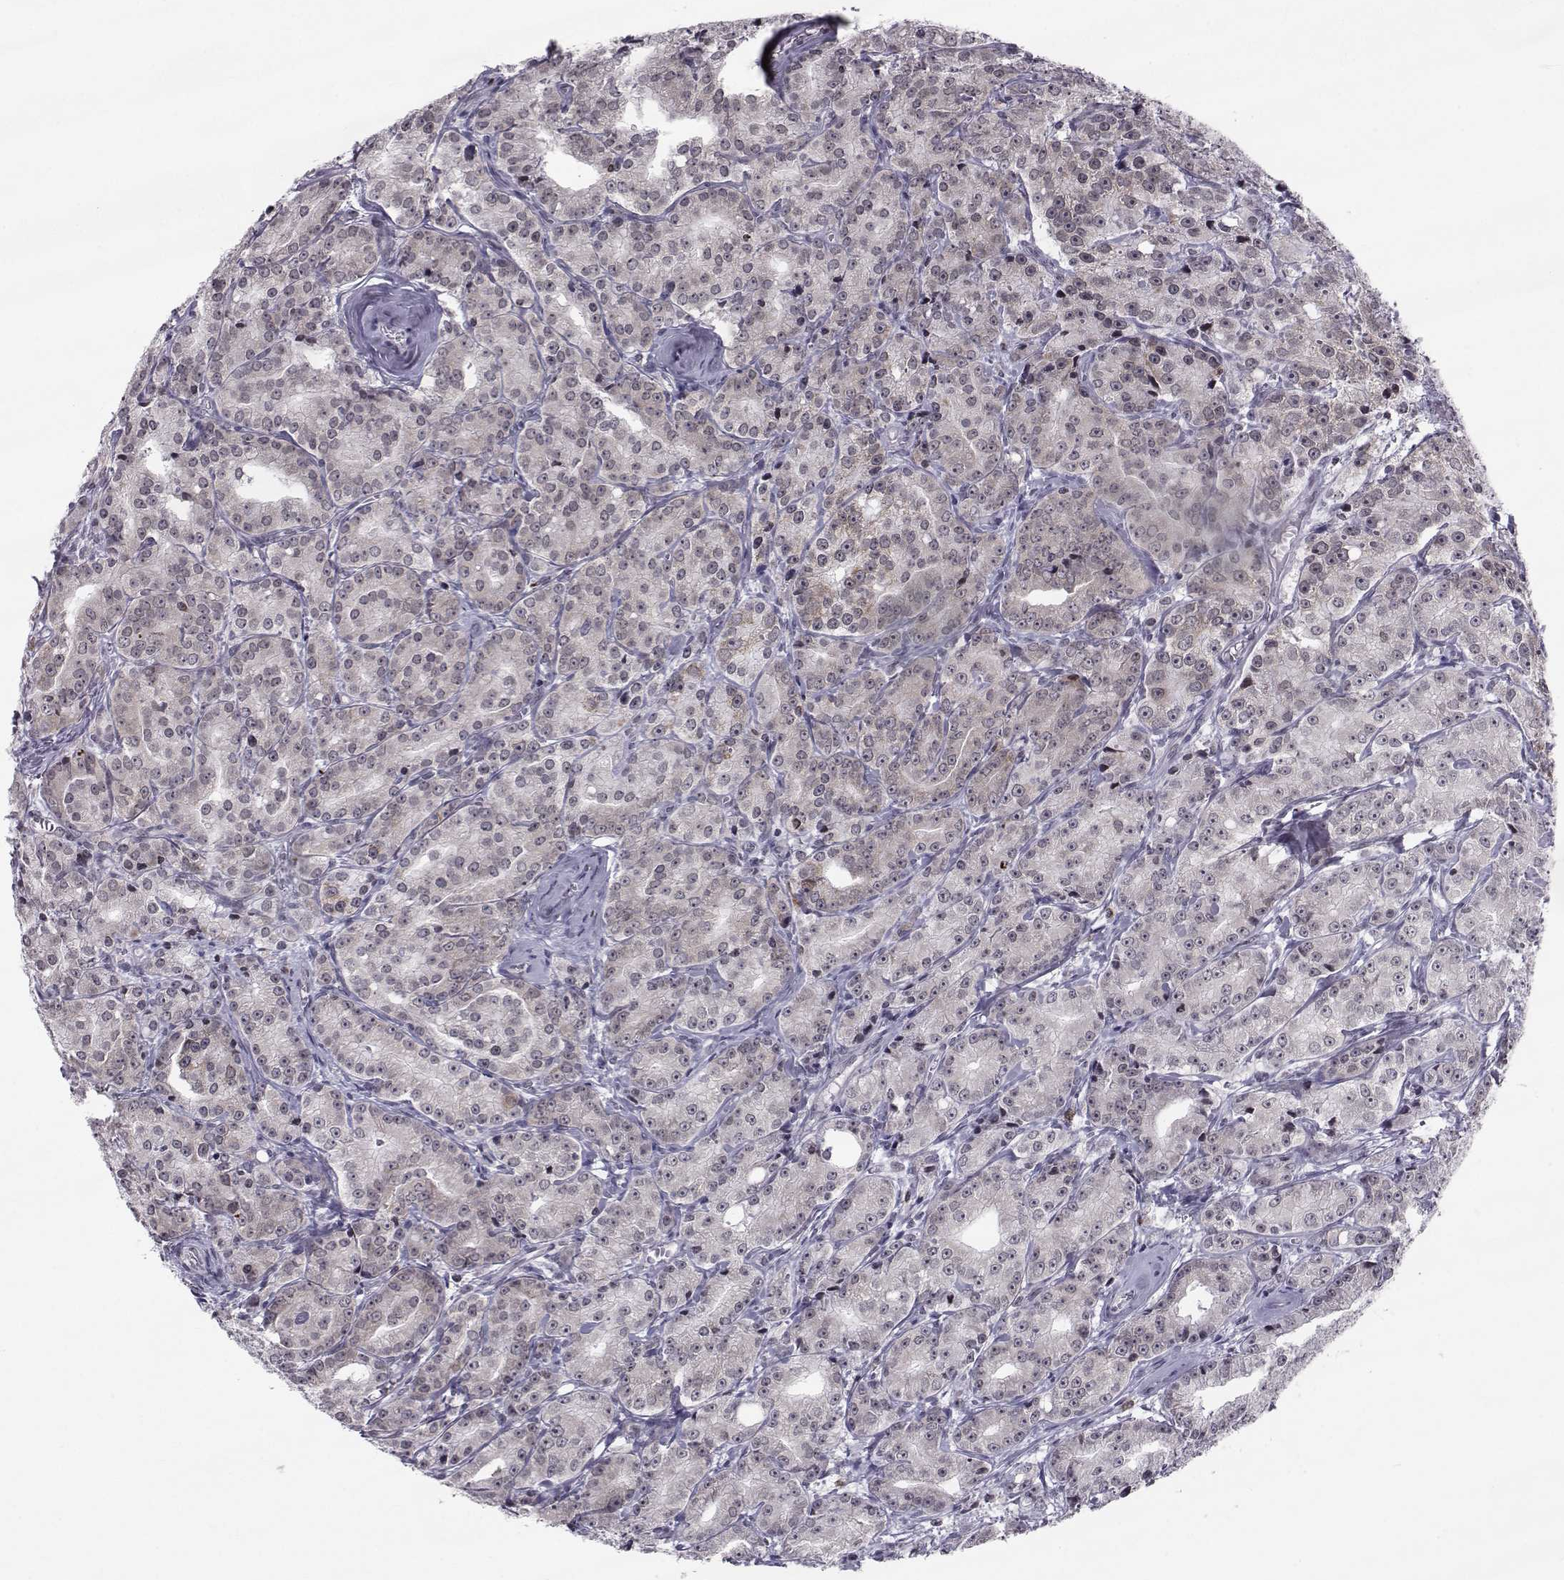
{"staining": {"intensity": "weak", "quantity": "25%-75%", "location": "cytoplasmic/membranous"}, "tissue": "prostate cancer", "cell_type": "Tumor cells", "image_type": "cancer", "snomed": [{"axis": "morphology", "description": "Adenocarcinoma, Medium grade"}, {"axis": "topography", "description": "Prostate"}], "caption": "There is low levels of weak cytoplasmic/membranous expression in tumor cells of prostate medium-grade adenocarcinoma, as demonstrated by immunohistochemical staining (brown color).", "gene": "MARCHF4", "patient": {"sex": "male", "age": 74}}